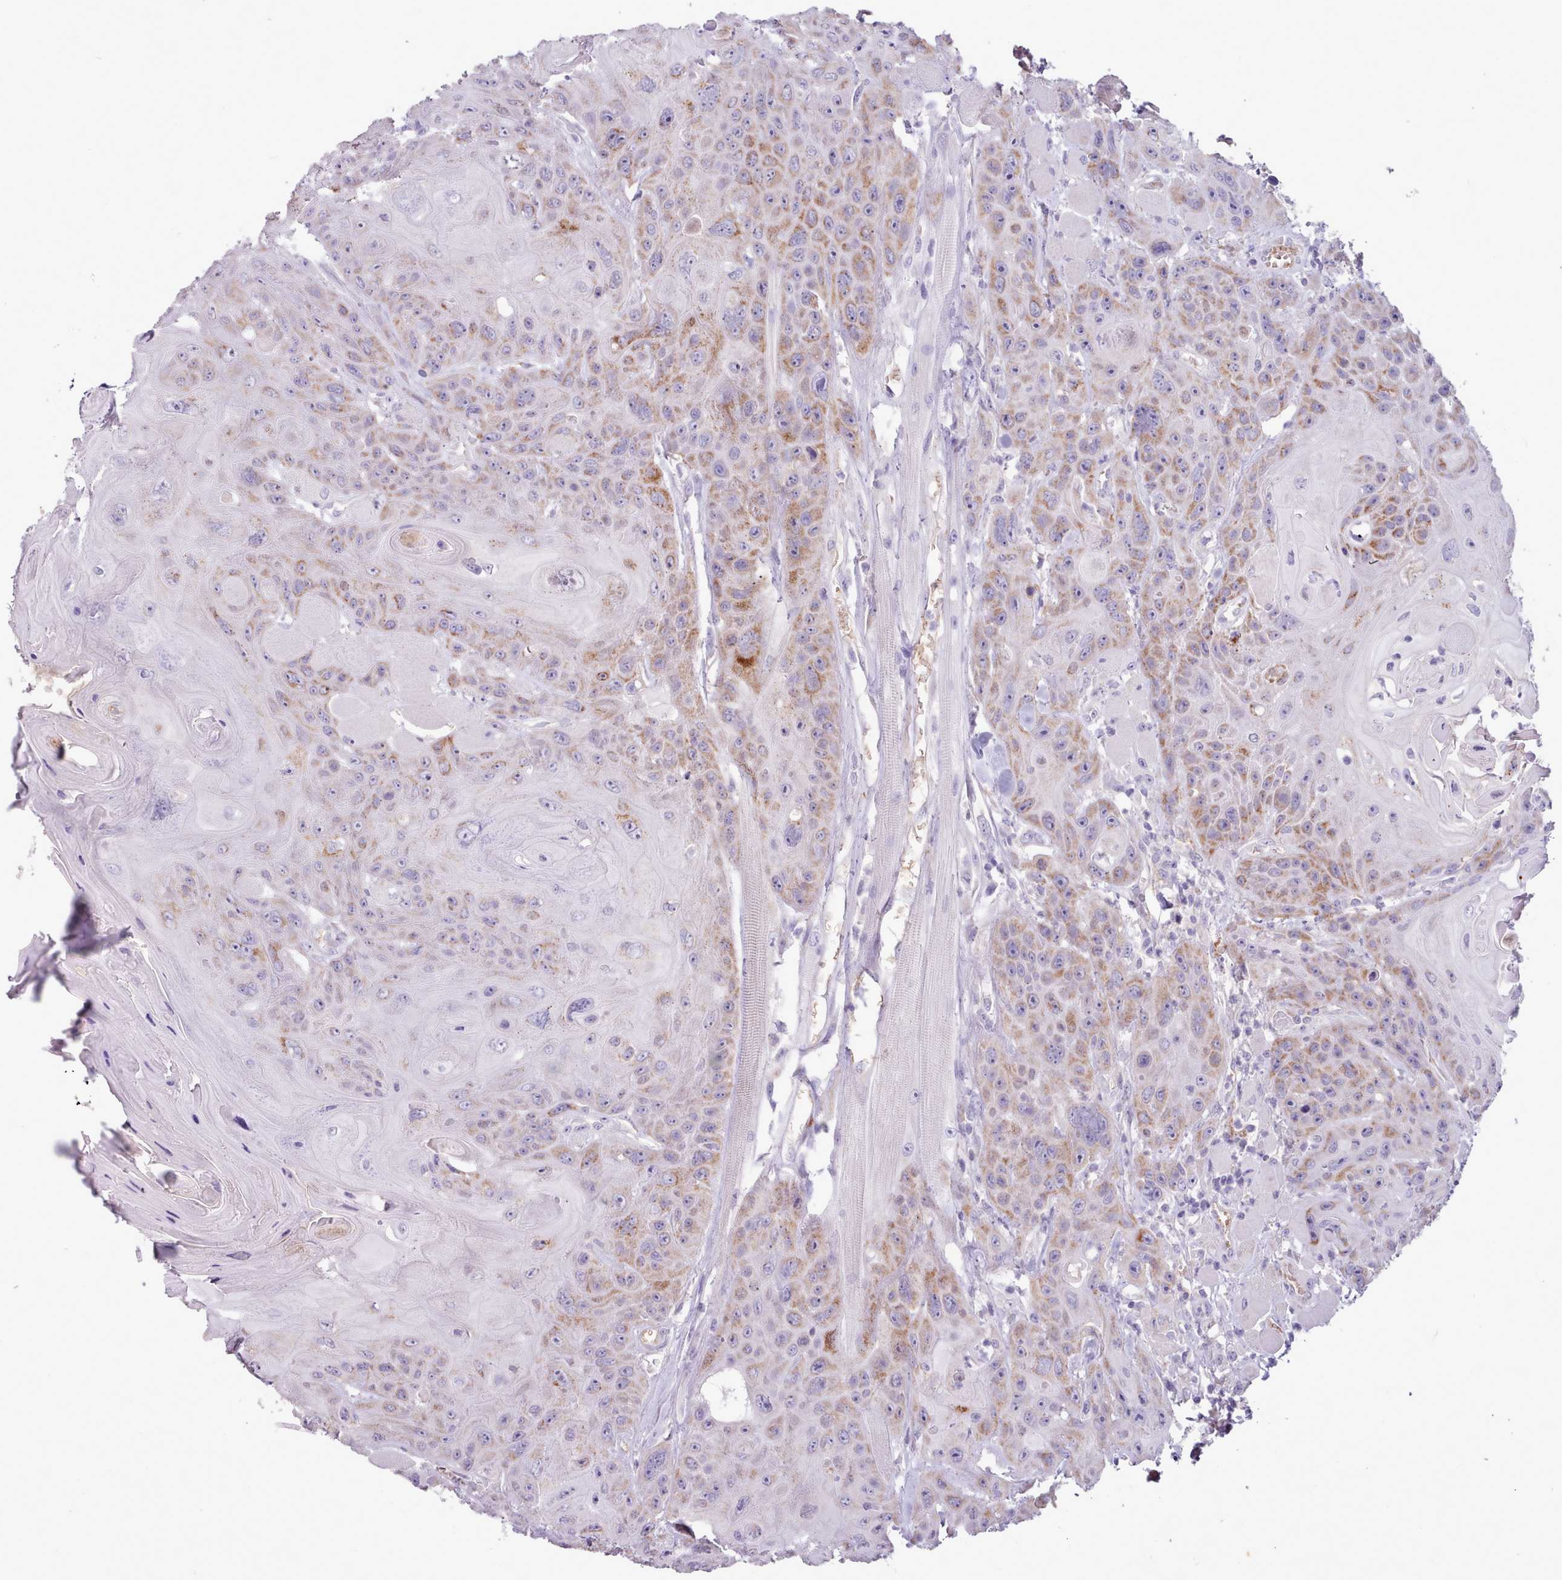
{"staining": {"intensity": "moderate", "quantity": "25%-75%", "location": "cytoplasmic/membranous,nuclear"}, "tissue": "head and neck cancer", "cell_type": "Tumor cells", "image_type": "cancer", "snomed": [{"axis": "morphology", "description": "Squamous cell carcinoma, NOS"}, {"axis": "topography", "description": "Head-Neck"}], "caption": "The histopathology image exhibits immunohistochemical staining of head and neck squamous cell carcinoma. There is moderate cytoplasmic/membranous and nuclear positivity is appreciated in about 25%-75% of tumor cells. The staining is performed using DAB brown chromogen to label protein expression. The nuclei are counter-stained blue using hematoxylin.", "gene": "AK4", "patient": {"sex": "female", "age": 59}}